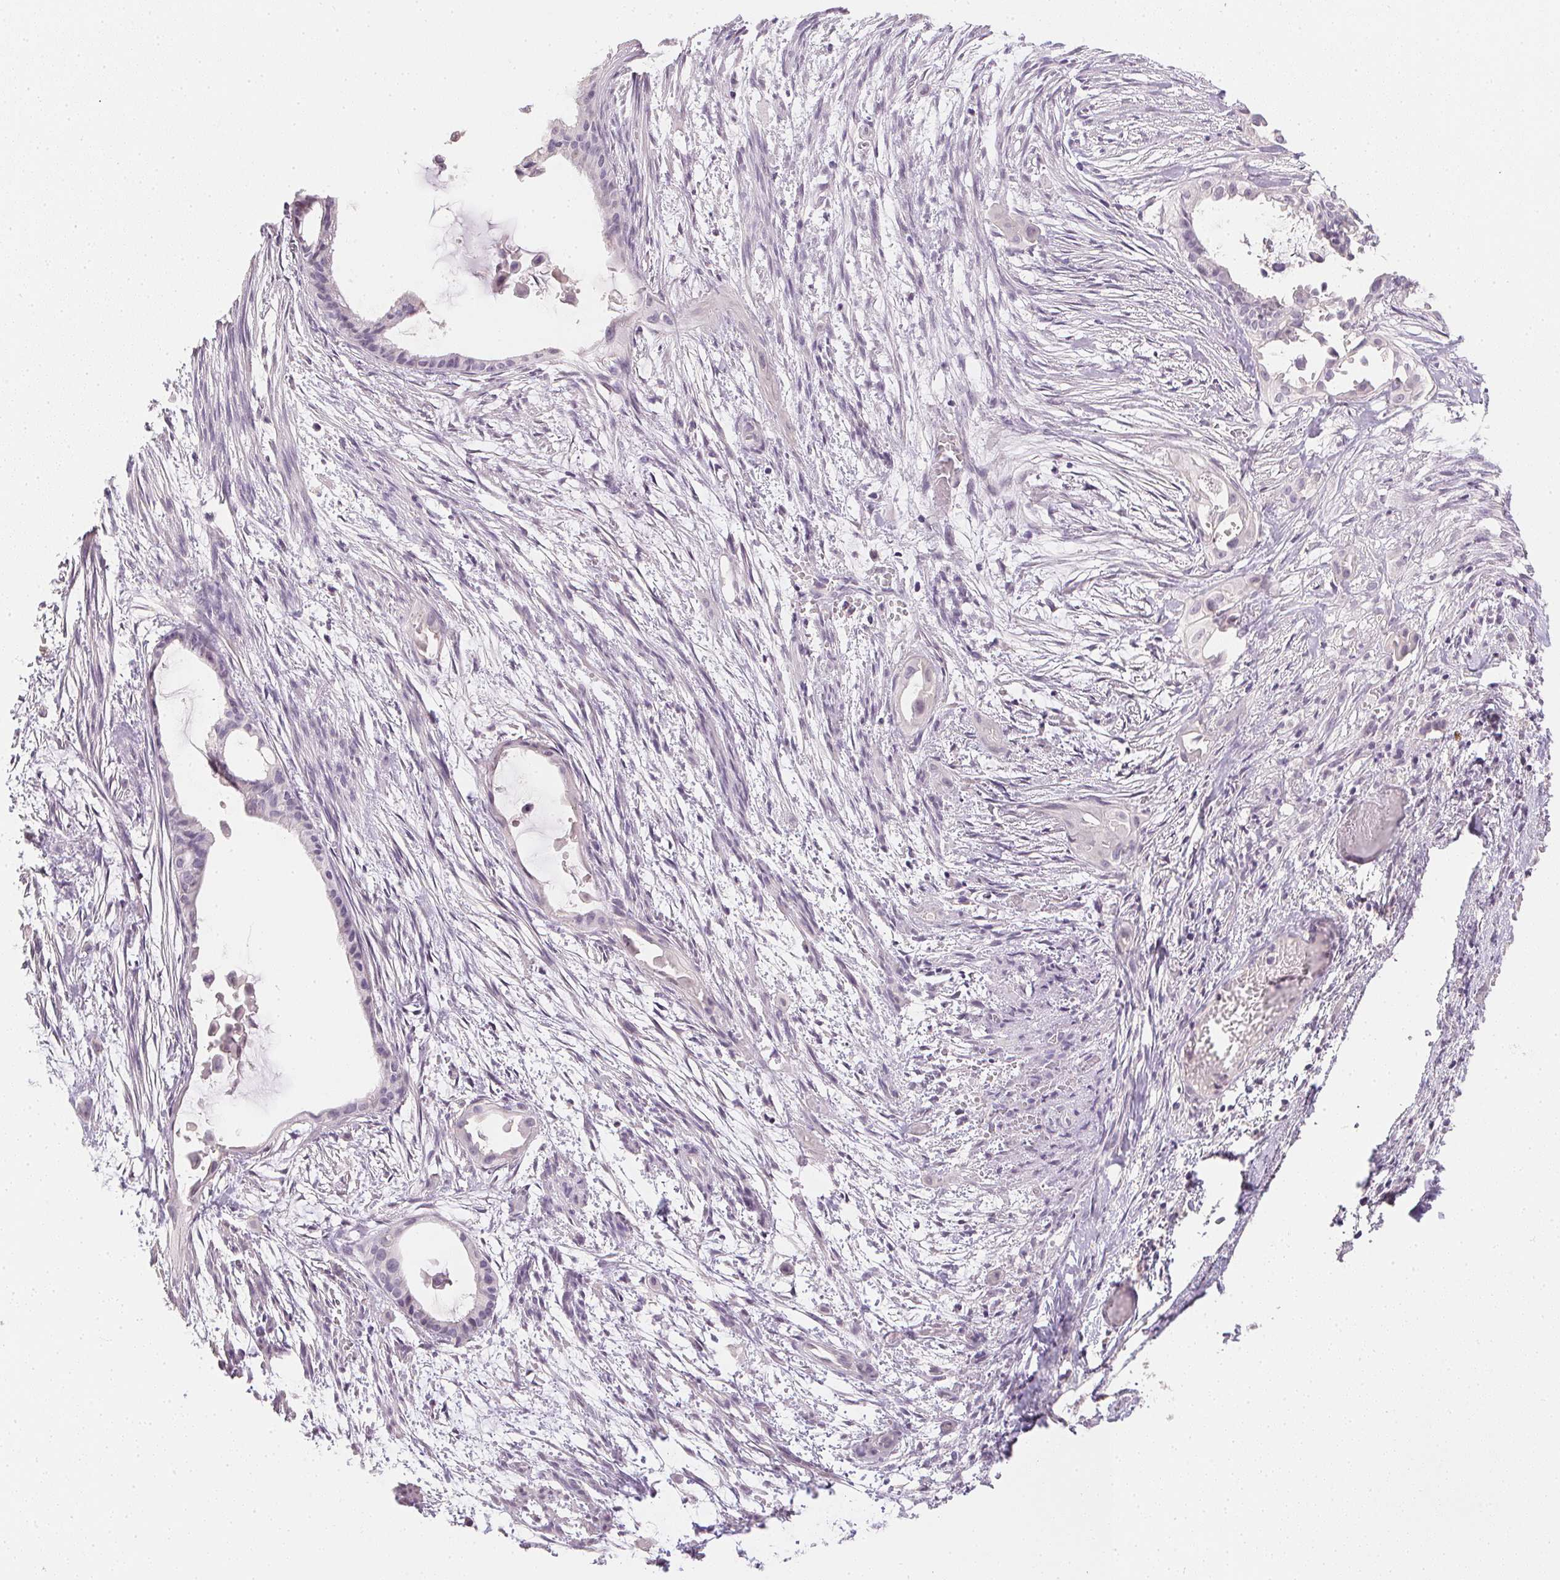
{"staining": {"intensity": "negative", "quantity": "none", "location": "none"}, "tissue": "endometrial cancer", "cell_type": "Tumor cells", "image_type": "cancer", "snomed": [{"axis": "morphology", "description": "Adenocarcinoma, NOS"}, {"axis": "topography", "description": "Endometrium"}], "caption": "Protein analysis of endometrial cancer shows no significant staining in tumor cells. The staining was performed using DAB (3,3'-diaminobenzidine) to visualize the protein expression in brown, while the nuclei were stained in blue with hematoxylin (Magnification: 20x).", "gene": "PPY", "patient": {"sex": "female", "age": 86}}